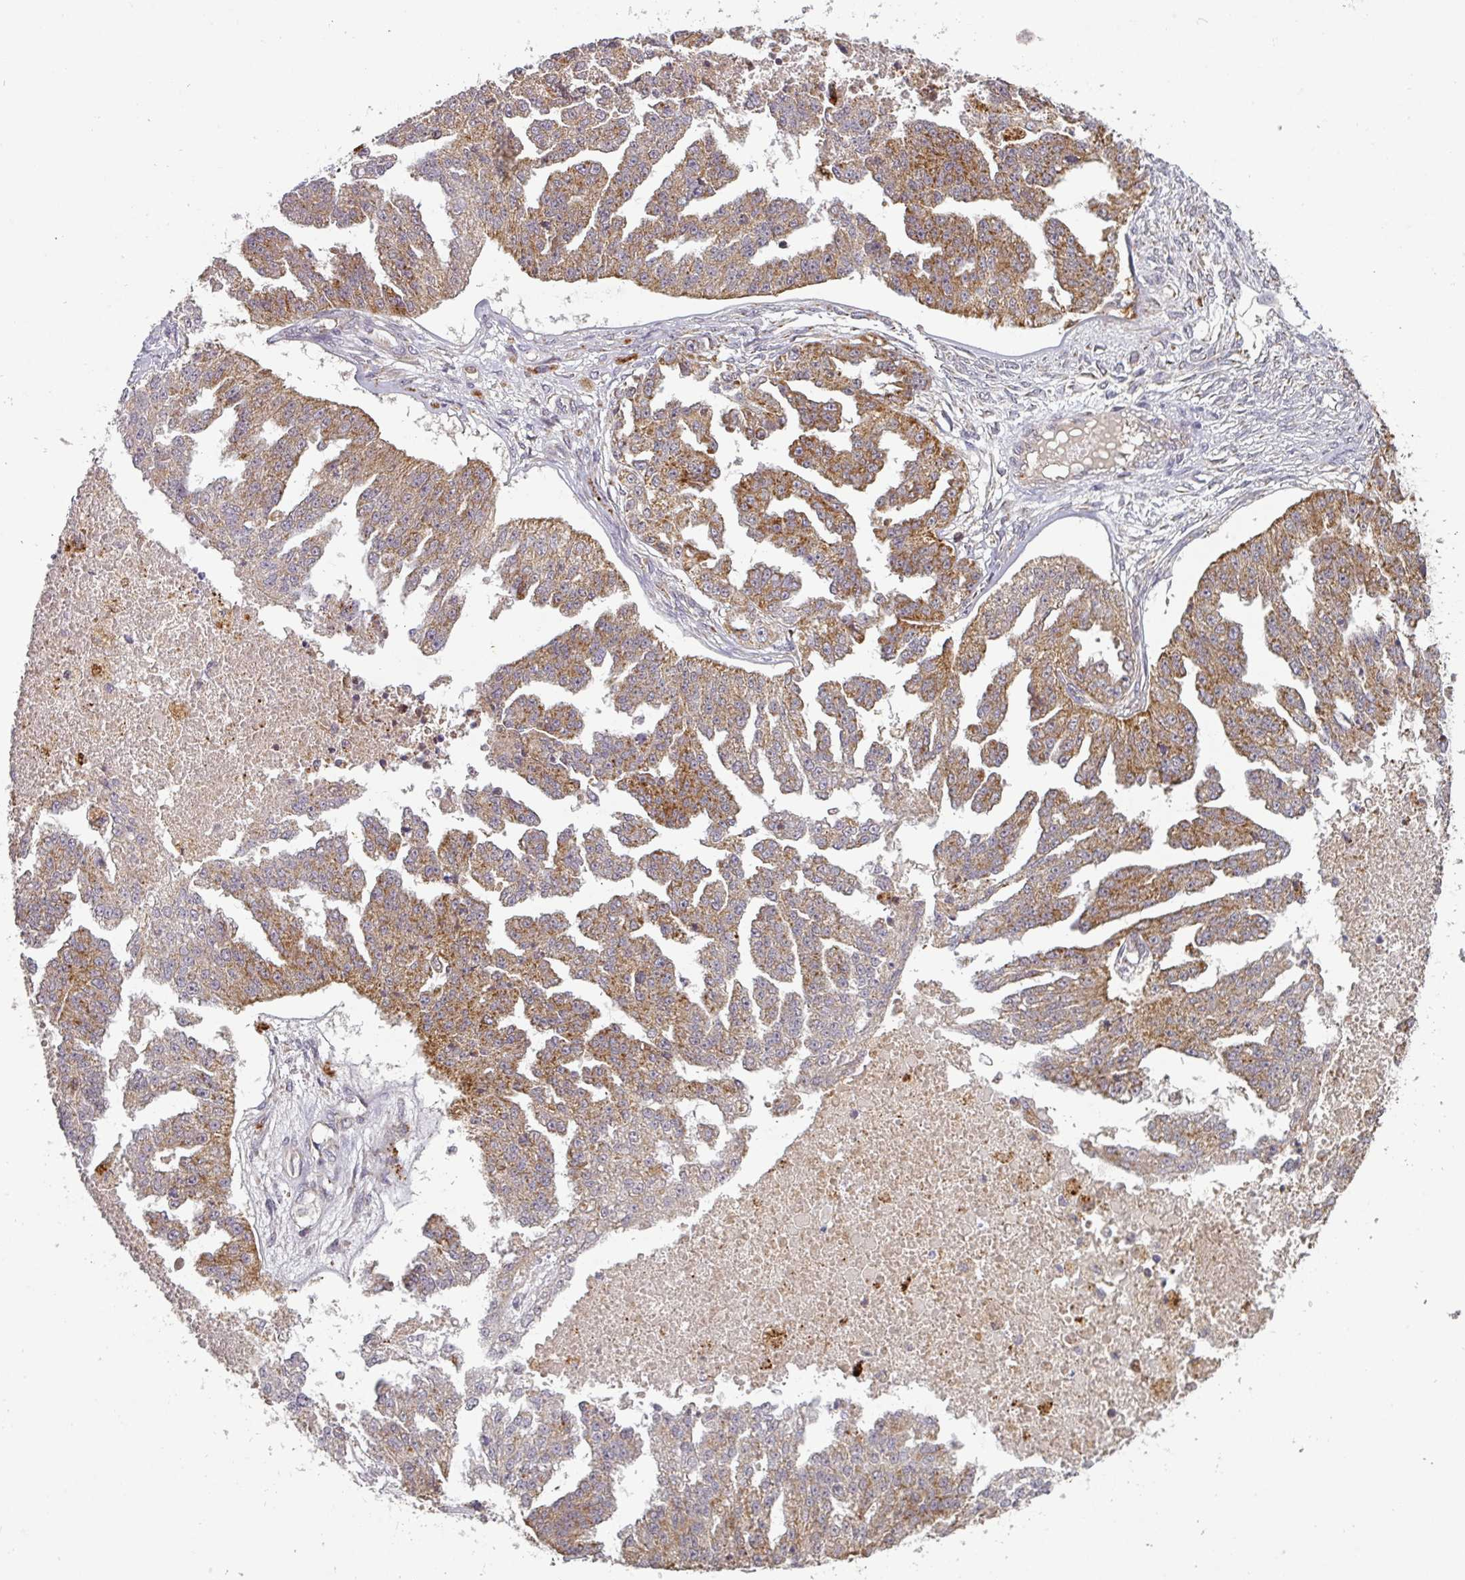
{"staining": {"intensity": "moderate", "quantity": ">75%", "location": "cytoplasmic/membranous"}, "tissue": "ovarian cancer", "cell_type": "Tumor cells", "image_type": "cancer", "snomed": [{"axis": "morphology", "description": "Cystadenocarcinoma, serous, NOS"}, {"axis": "topography", "description": "Ovary"}], "caption": "Immunohistochemistry staining of ovarian cancer (serous cystadenocarcinoma), which displays medium levels of moderate cytoplasmic/membranous expression in about >75% of tumor cells indicating moderate cytoplasmic/membranous protein positivity. The staining was performed using DAB (brown) for protein detection and nuclei were counterstained in hematoxylin (blue).", "gene": "MRPS16", "patient": {"sex": "female", "age": 58}}